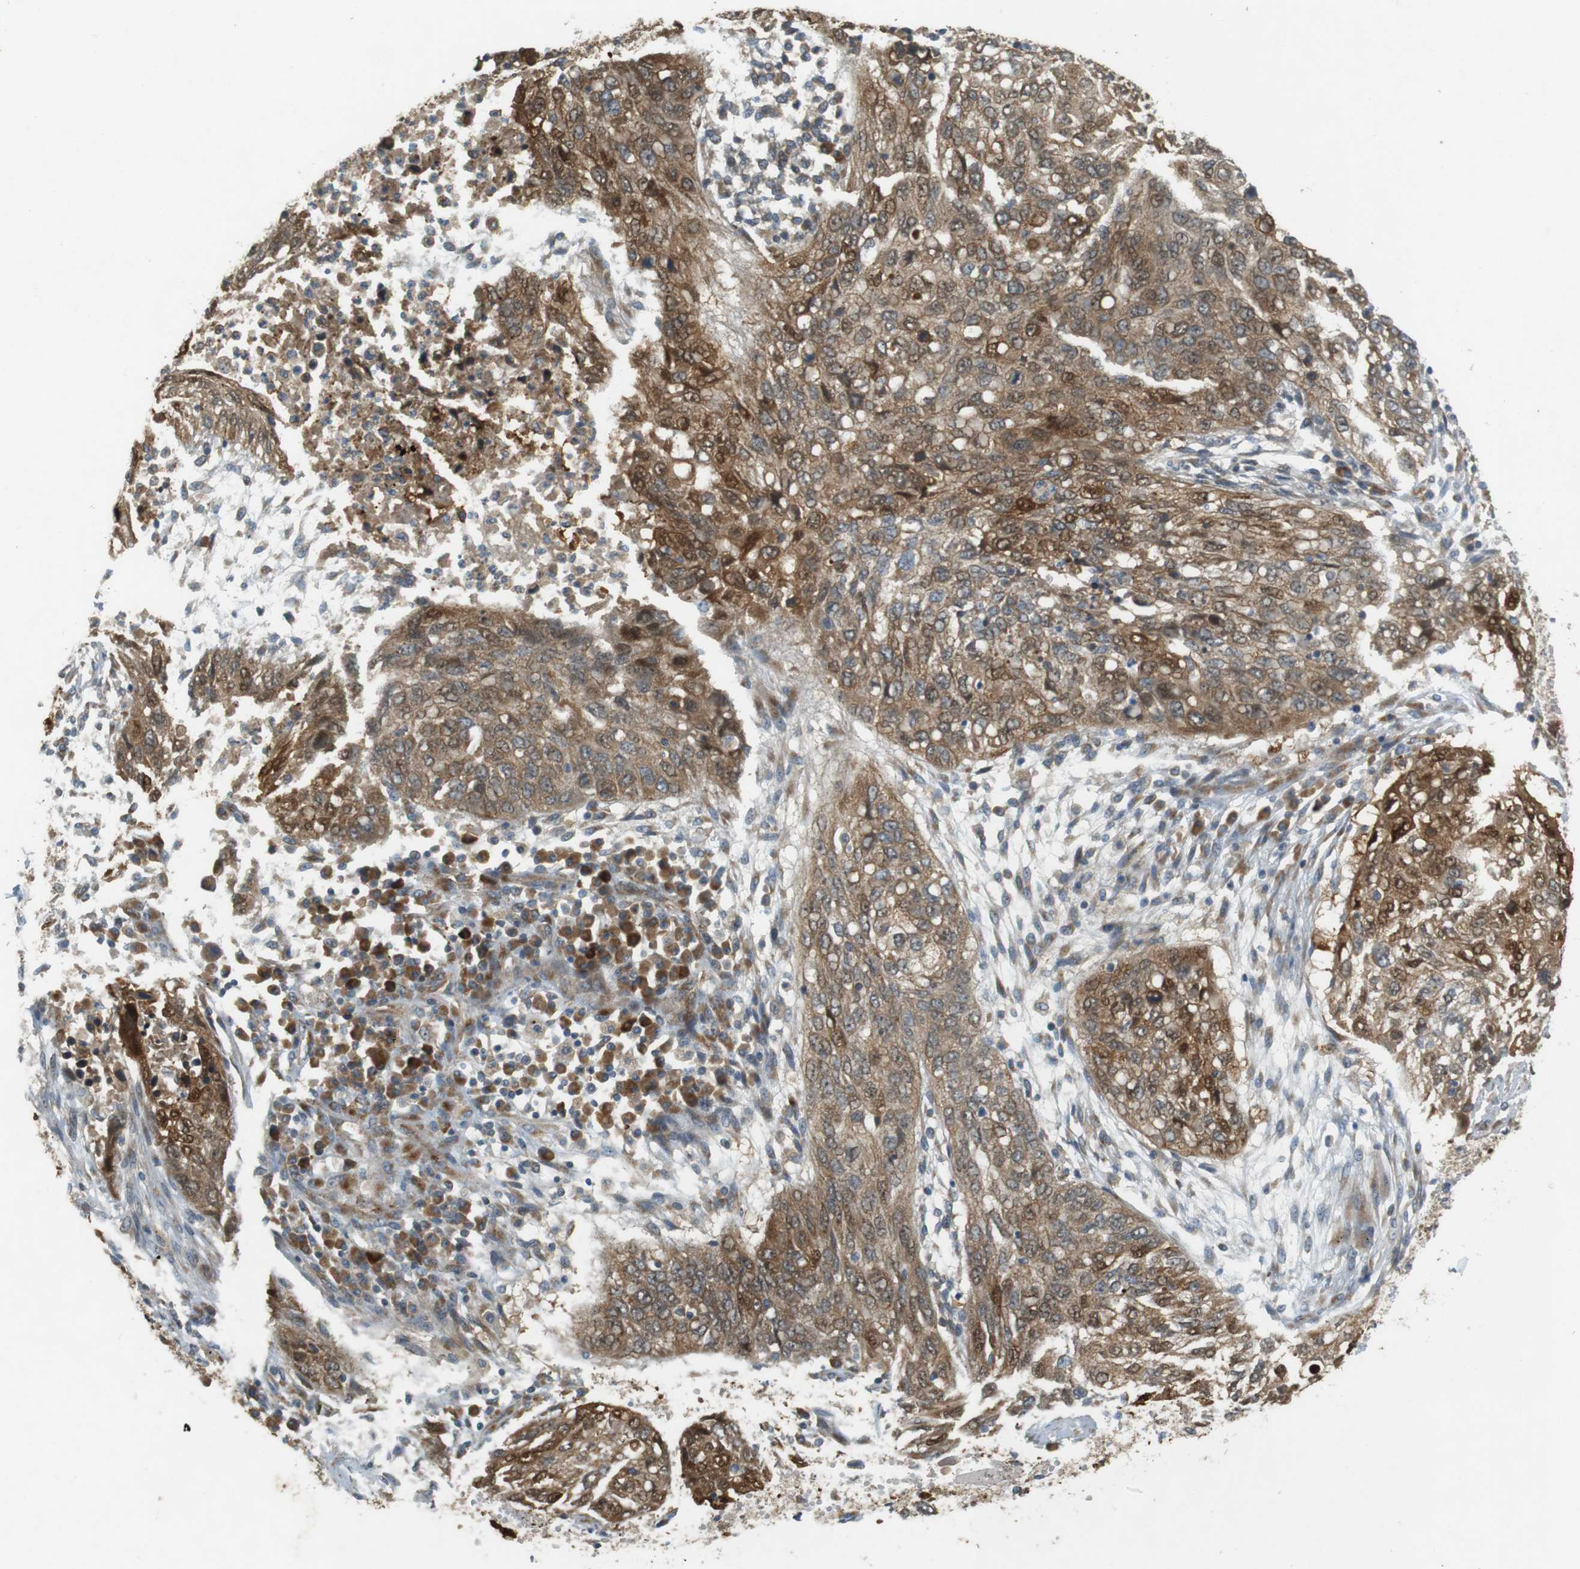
{"staining": {"intensity": "moderate", "quantity": ">75%", "location": "cytoplasmic/membranous,nuclear"}, "tissue": "lung cancer", "cell_type": "Tumor cells", "image_type": "cancer", "snomed": [{"axis": "morphology", "description": "Squamous cell carcinoma, NOS"}, {"axis": "topography", "description": "Lung"}], "caption": "Squamous cell carcinoma (lung) stained with DAB immunohistochemistry (IHC) demonstrates medium levels of moderate cytoplasmic/membranous and nuclear expression in approximately >75% of tumor cells. (DAB (3,3'-diaminobenzidine) IHC with brightfield microscopy, high magnification).", "gene": "SLC41A1", "patient": {"sex": "female", "age": 63}}